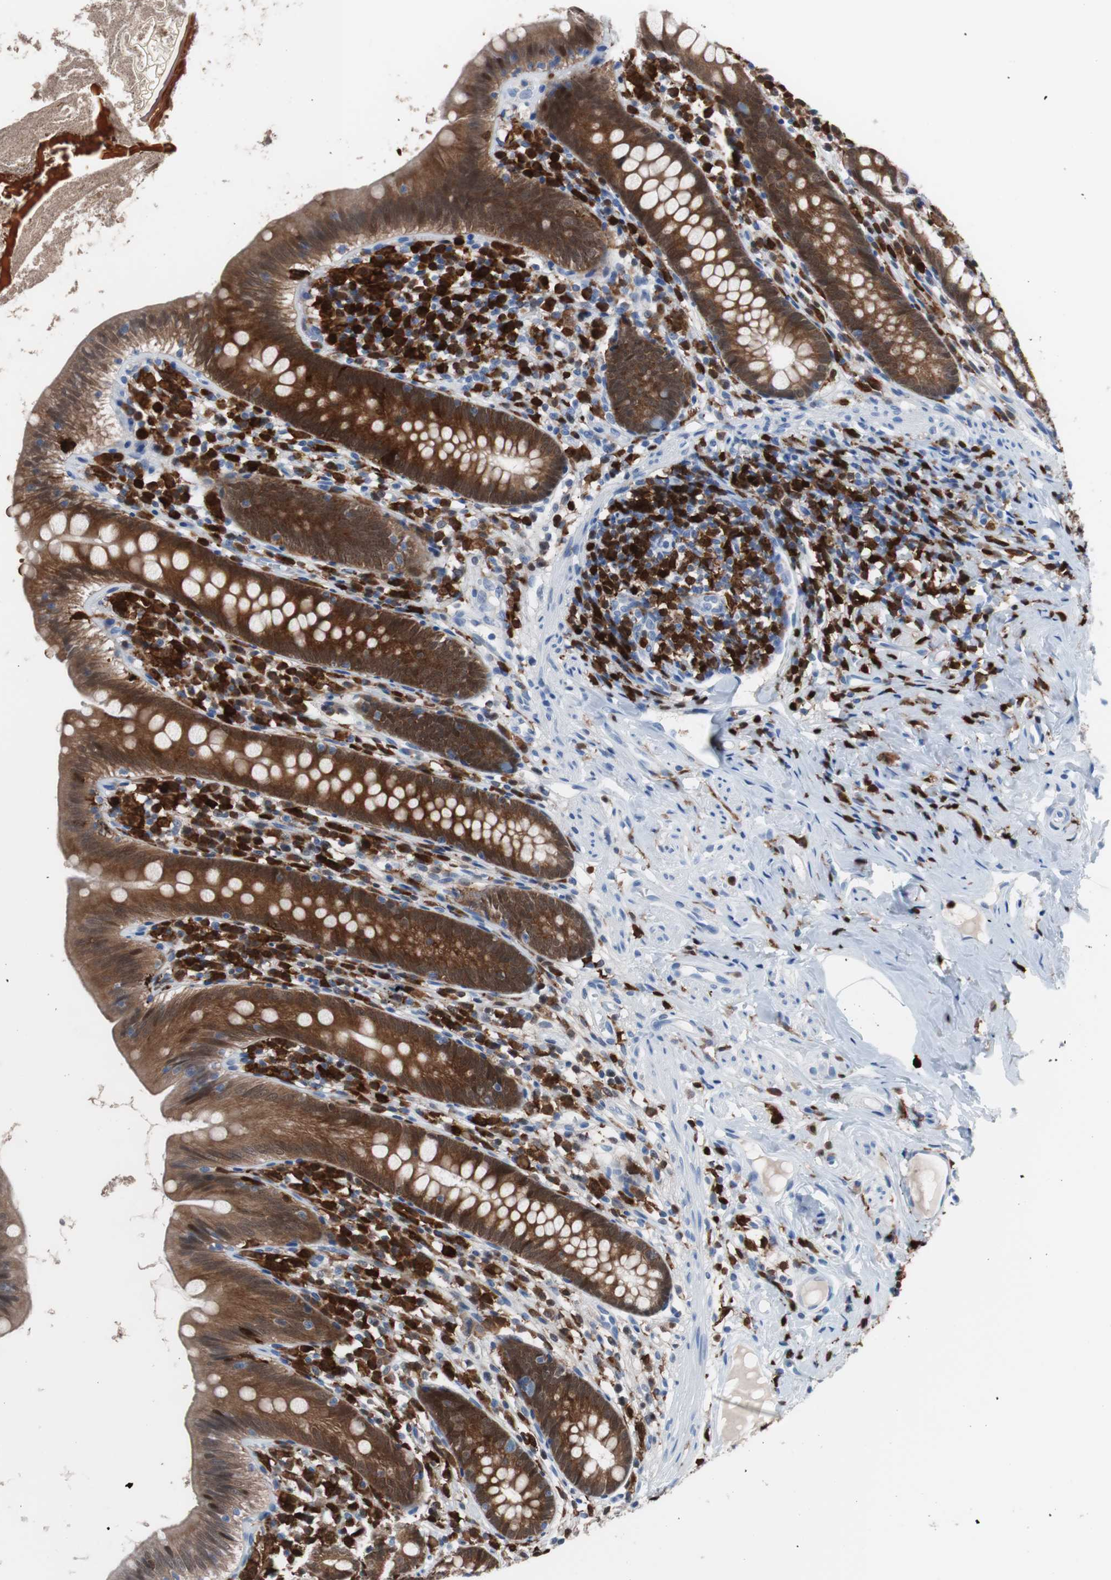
{"staining": {"intensity": "strong", "quantity": ">75%", "location": "cytoplasmic/membranous"}, "tissue": "appendix", "cell_type": "Glandular cells", "image_type": "normal", "snomed": [{"axis": "morphology", "description": "Normal tissue, NOS"}, {"axis": "topography", "description": "Appendix"}], "caption": "Human appendix stained for a protein (brown) displays strong cytoplasmic/membranous positive positivity in approximately >75% of glandular cells.", "gene": "SYK", "patient": {"sex": "male", "age": 52}}